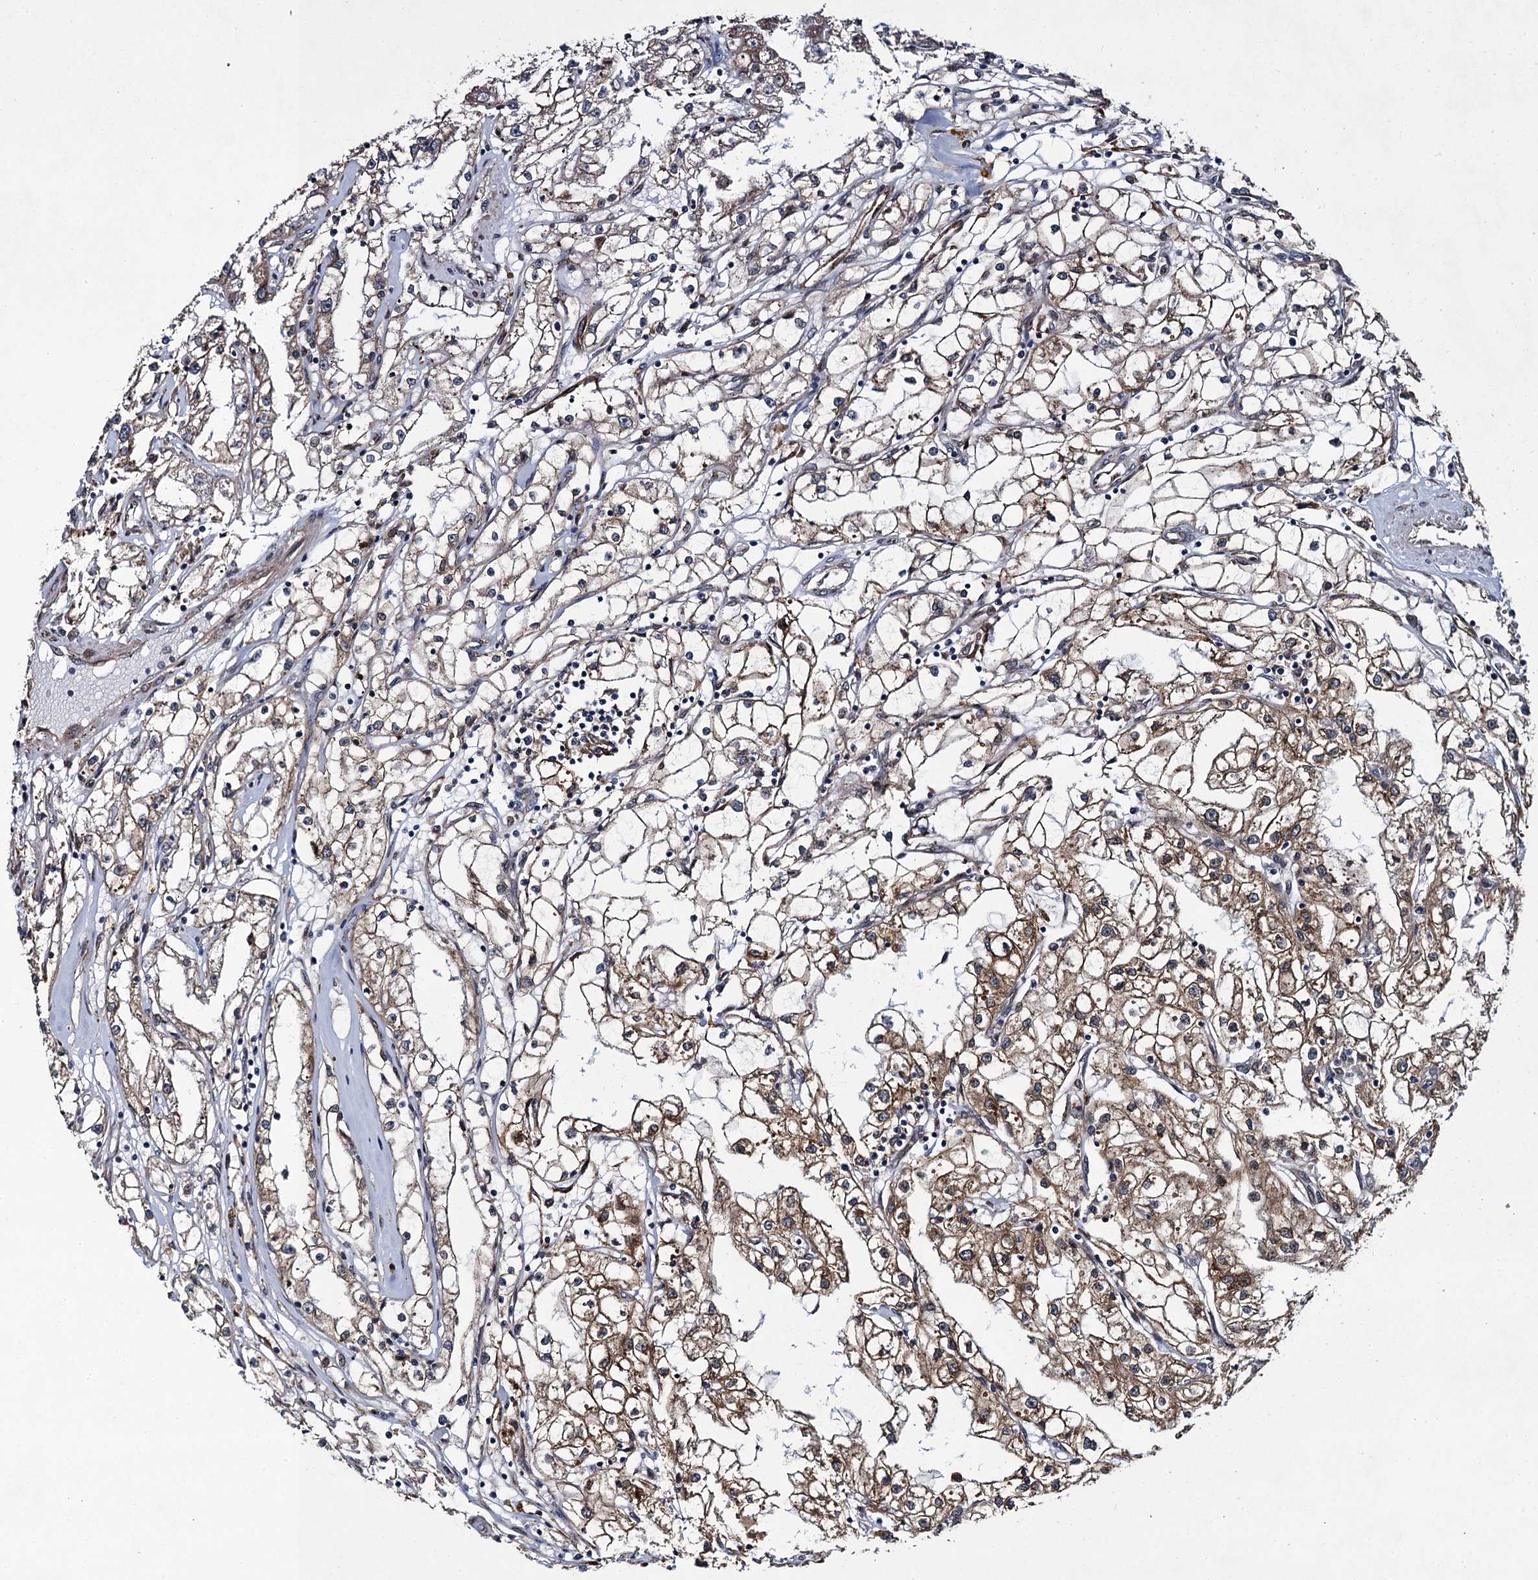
{"staining": {"intensity": "moderate", "quantity": "<25%", "location": "cytoplasmic/membranous"}, "tissue": "renal cancer", "cell_type": "Tumor cells", "image_type": "cancer", "snomed": [{"axis": "morphology", "description": "Adenocarcinoma, NOS"}, {"axis": "topography", "description": "Kidney"}], "caption": "Moderate cytoplasmic/membranous protein positivity is seen in about <25% of tumor cells in renal cancer.", "gene": "EVX2", "patient": {"sex": "male", "age": 56}}